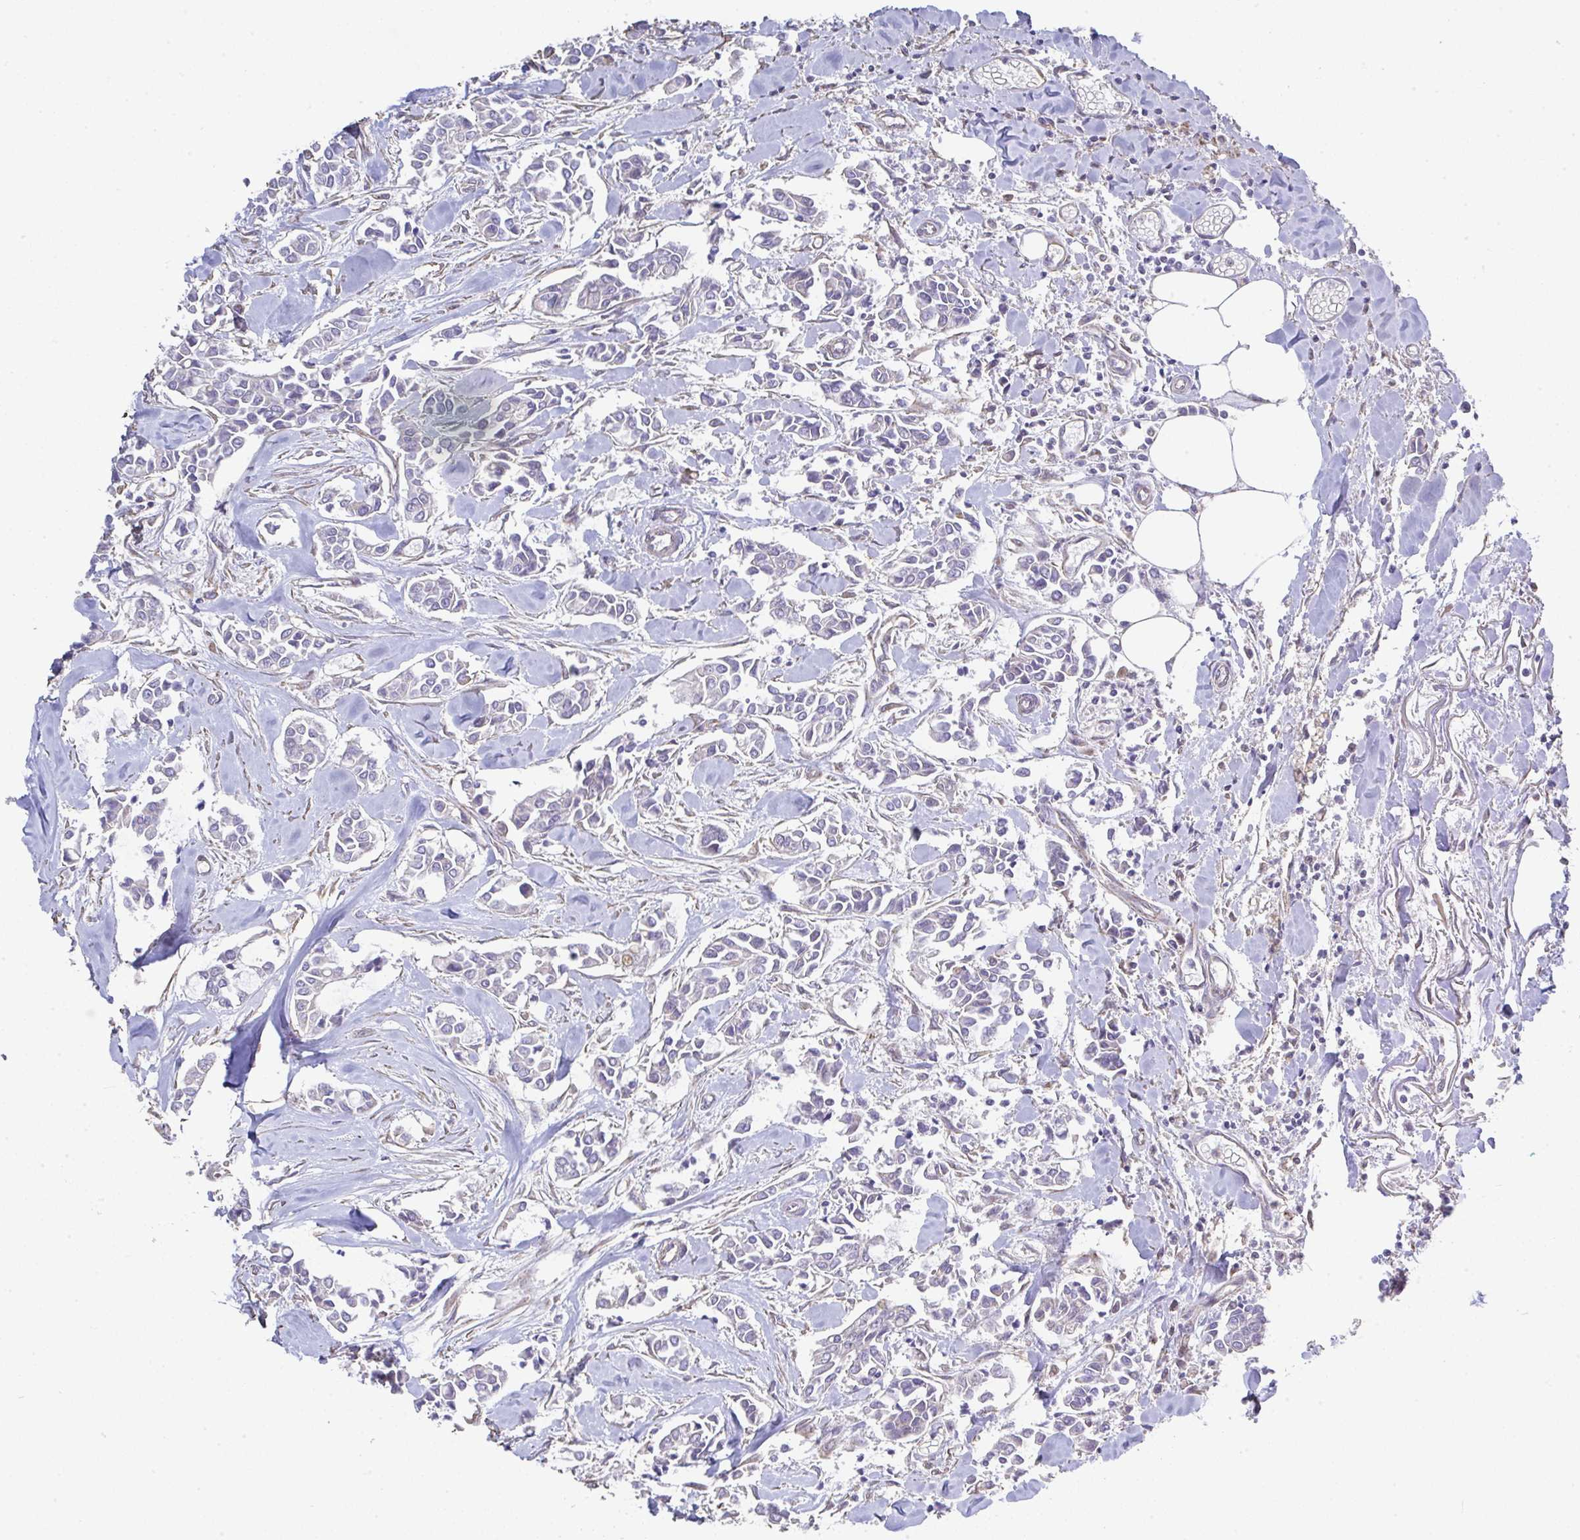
{"staining": {"intensity": "negative", "quantity": "none", "location": "none"}, "tissue": "breast cancer", "cell_type": "Tumor cells", "image_type": "cancer", "snomed": [{"axis": "morphology", "description": "Duct carcinoma"}, {"axis": "topography", "description": "Breast"}], "caption": "A high-resolution photomicrograph shows immunohistochemistry (IHC) staining of breast cancer, which demonstrates no significant positivity in tumor cells. (Immunohistochemistry, brightfield microscopy, high magnification).", "gene": "RUNDC3B", "patient": {"sex": "female", "age": 84}}